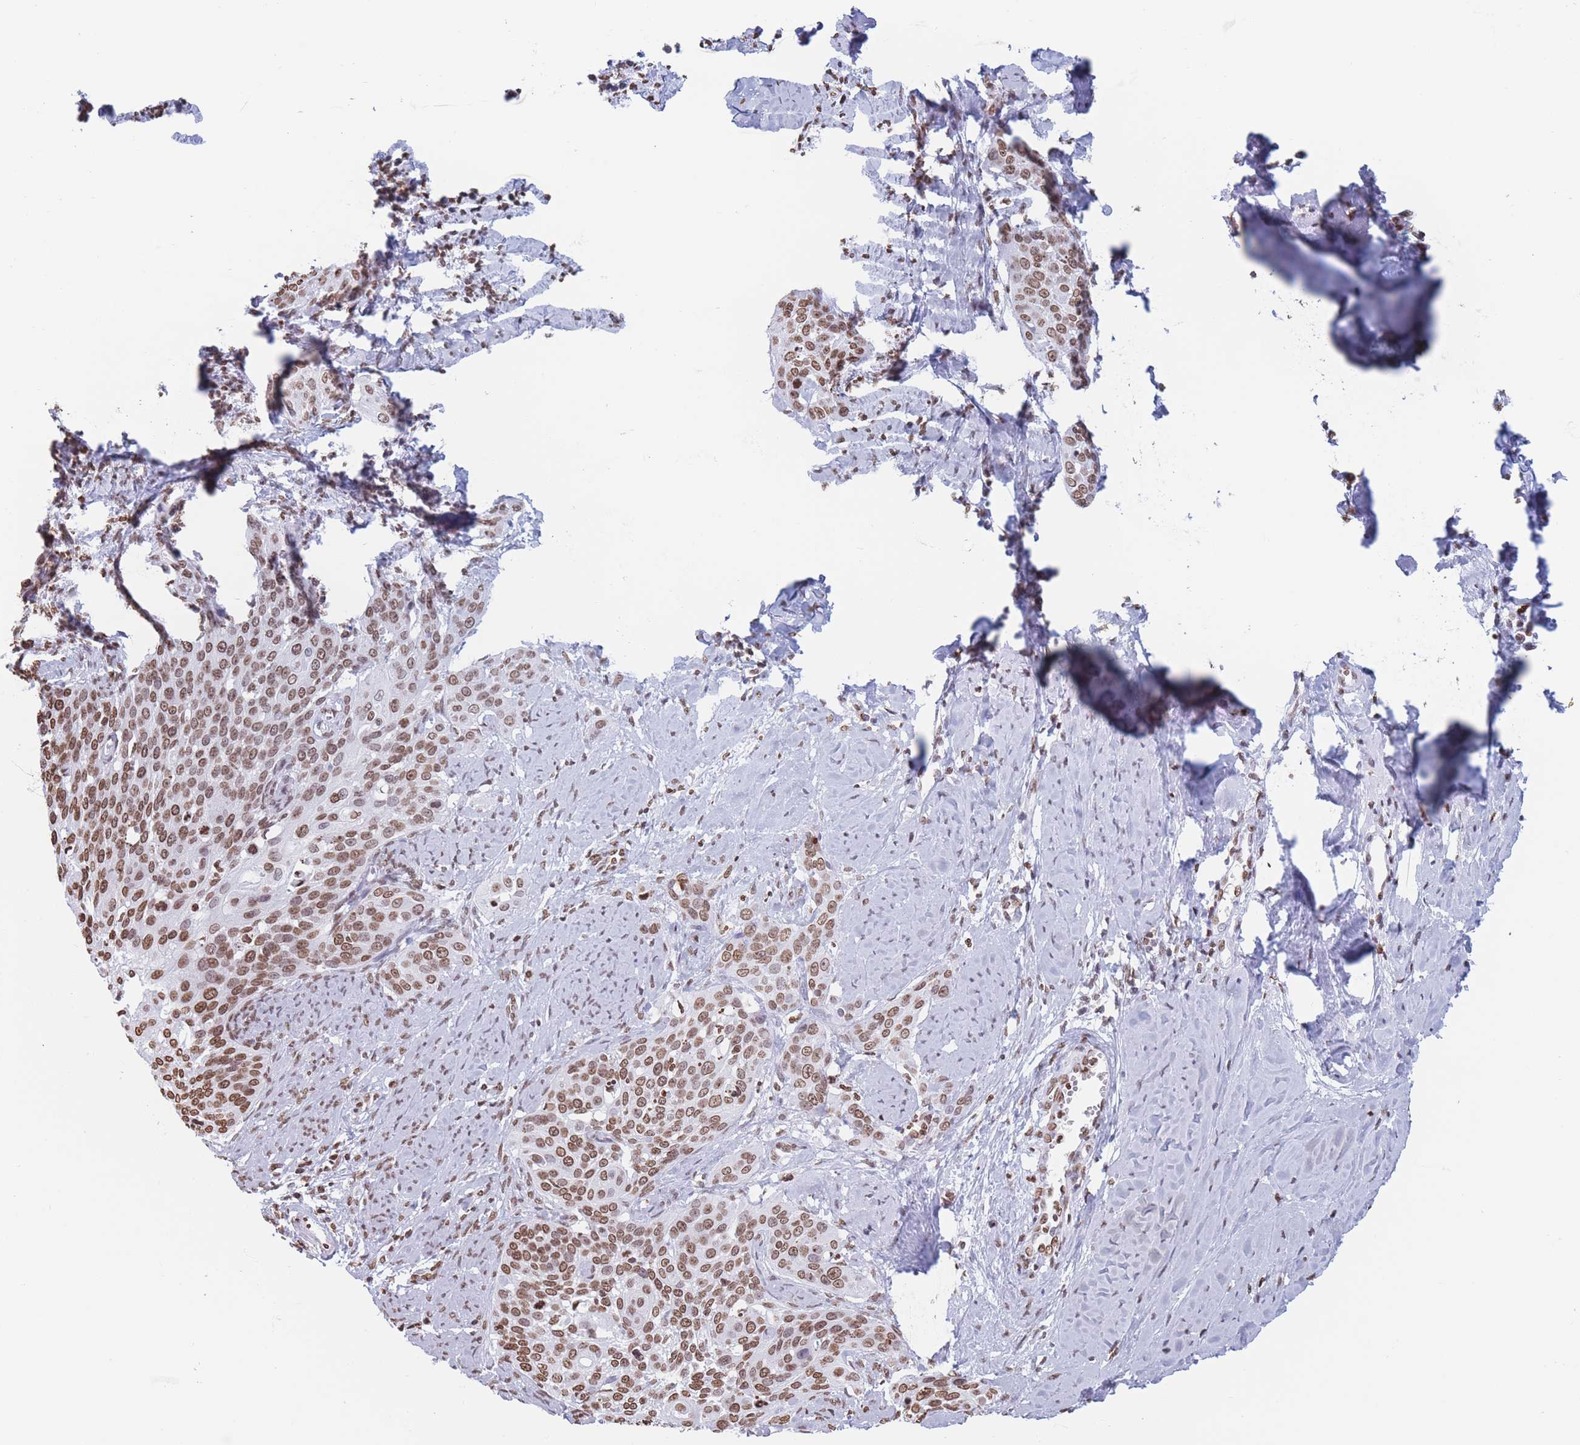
{"staining": {"intensity": "moderate", "quantity": ">75%", "location": "nuclear"}, "tissue": "cervical cancer", "cell_type": "Tumor cells", "image_type": "cancer", "snomed": [{"axis": "morphology", "description": "Squamous cell carcinoma, NOS"}, {"axis": "topography", "description": "Cervix"}], "caption": "Tumor cells demonstrate moderate nuclear expression in about >75% of cells in cervical squamous cell carcinoma.", "gene": "RYK", "patient": {"sex": "female", "age": 44}}